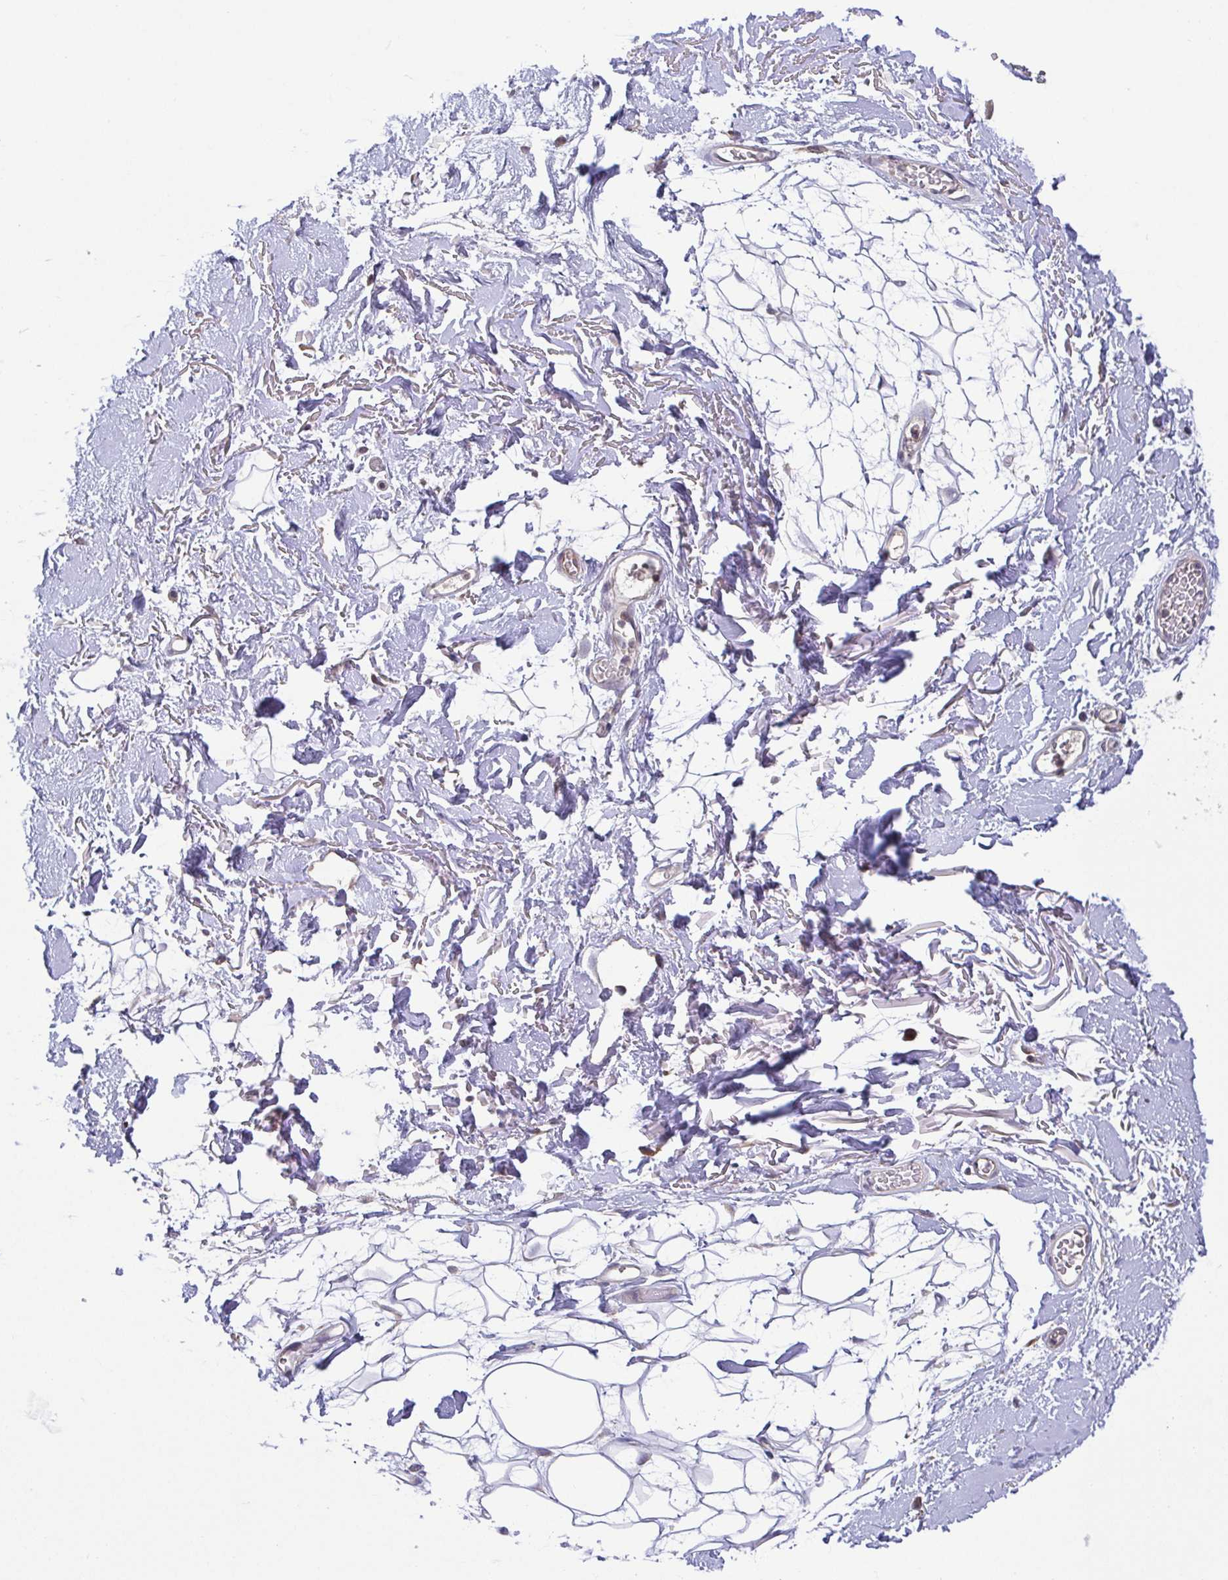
{"staining": {"intensity": "negative", "quantity": "none", "location": "none"}, "tissue": "adipose tissue", "cell_type": "Adipocytes", "image_type": "normal", "snomed": [{"axis": "morphology", "description": "Normal tissue, NOS"}, {"axis": "topography", "description": "Anal"}, {"axis": "topography", "description": "Peripheral nerve tissue"}], "caption": "Protein analysis of normal adipose tissue exhibits no significant staining in adipocytes. (IHC, brightfield microscopy, high magnification).", "gene": "OSBPL7", "patient": {"sex": "male", "age": 78}}